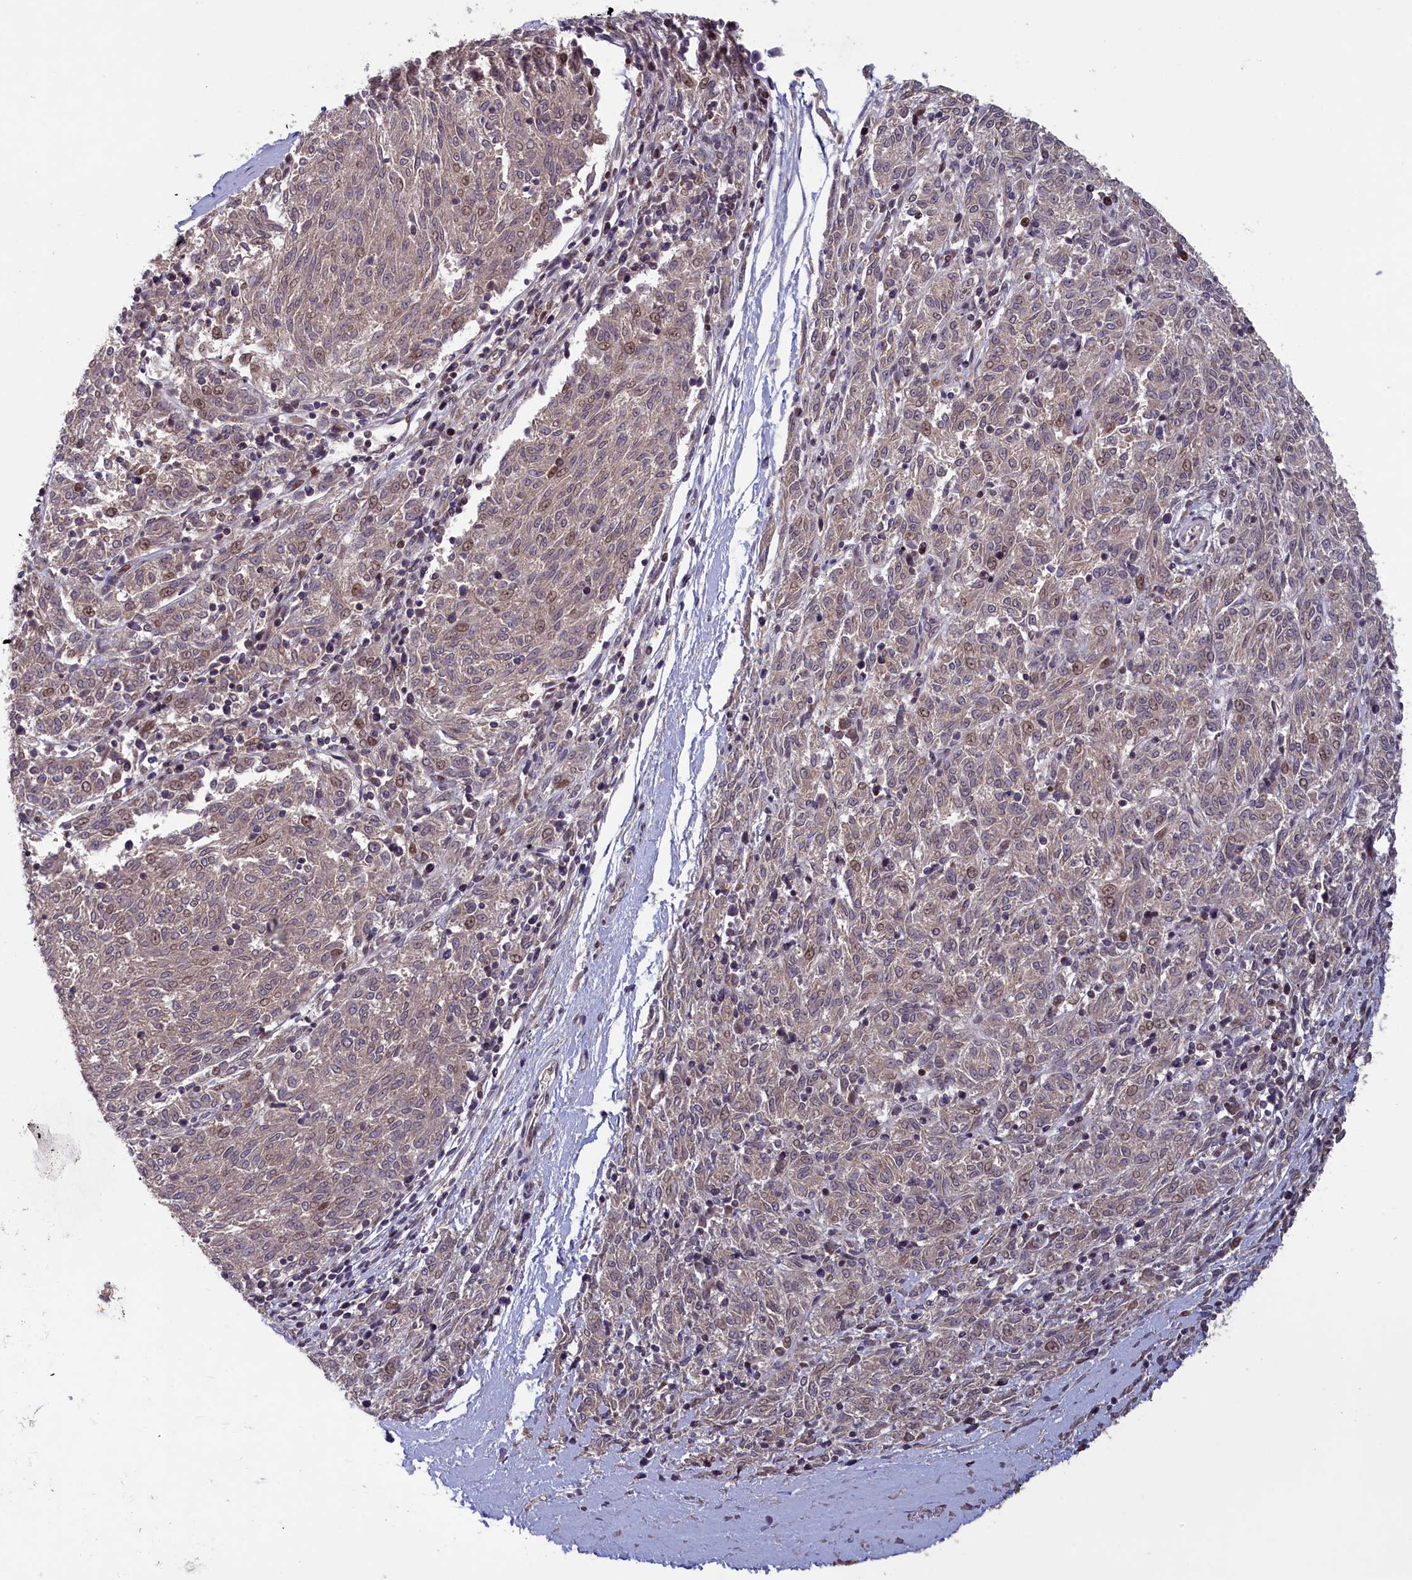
{"staining": {"intensity": "moderate", "quantity": "<25%", "location": "nuclear"}, "tissue": "melanoma", "cell_type": "Tumor cells", "image_type": "cancer", "snomed": [{"axis": "morphology", "description": "Malignant melanoma, NOS"}, {"axis": "topography", "description": "Skin"}], "caption": "High-magnification brightfield microscopy of malignant melanoma stained with DAB (3,3'-diaminobenzidine) (brown) and counterstained with hematoxylin (blue). tumor cells exhibit moderate nuclear staining is present in about<25% of cells. (Brightfield microscopy of DAB IHC at high magnification).", "gene": "NUBP1", "patient": {"sex": "female", "age": 72}}